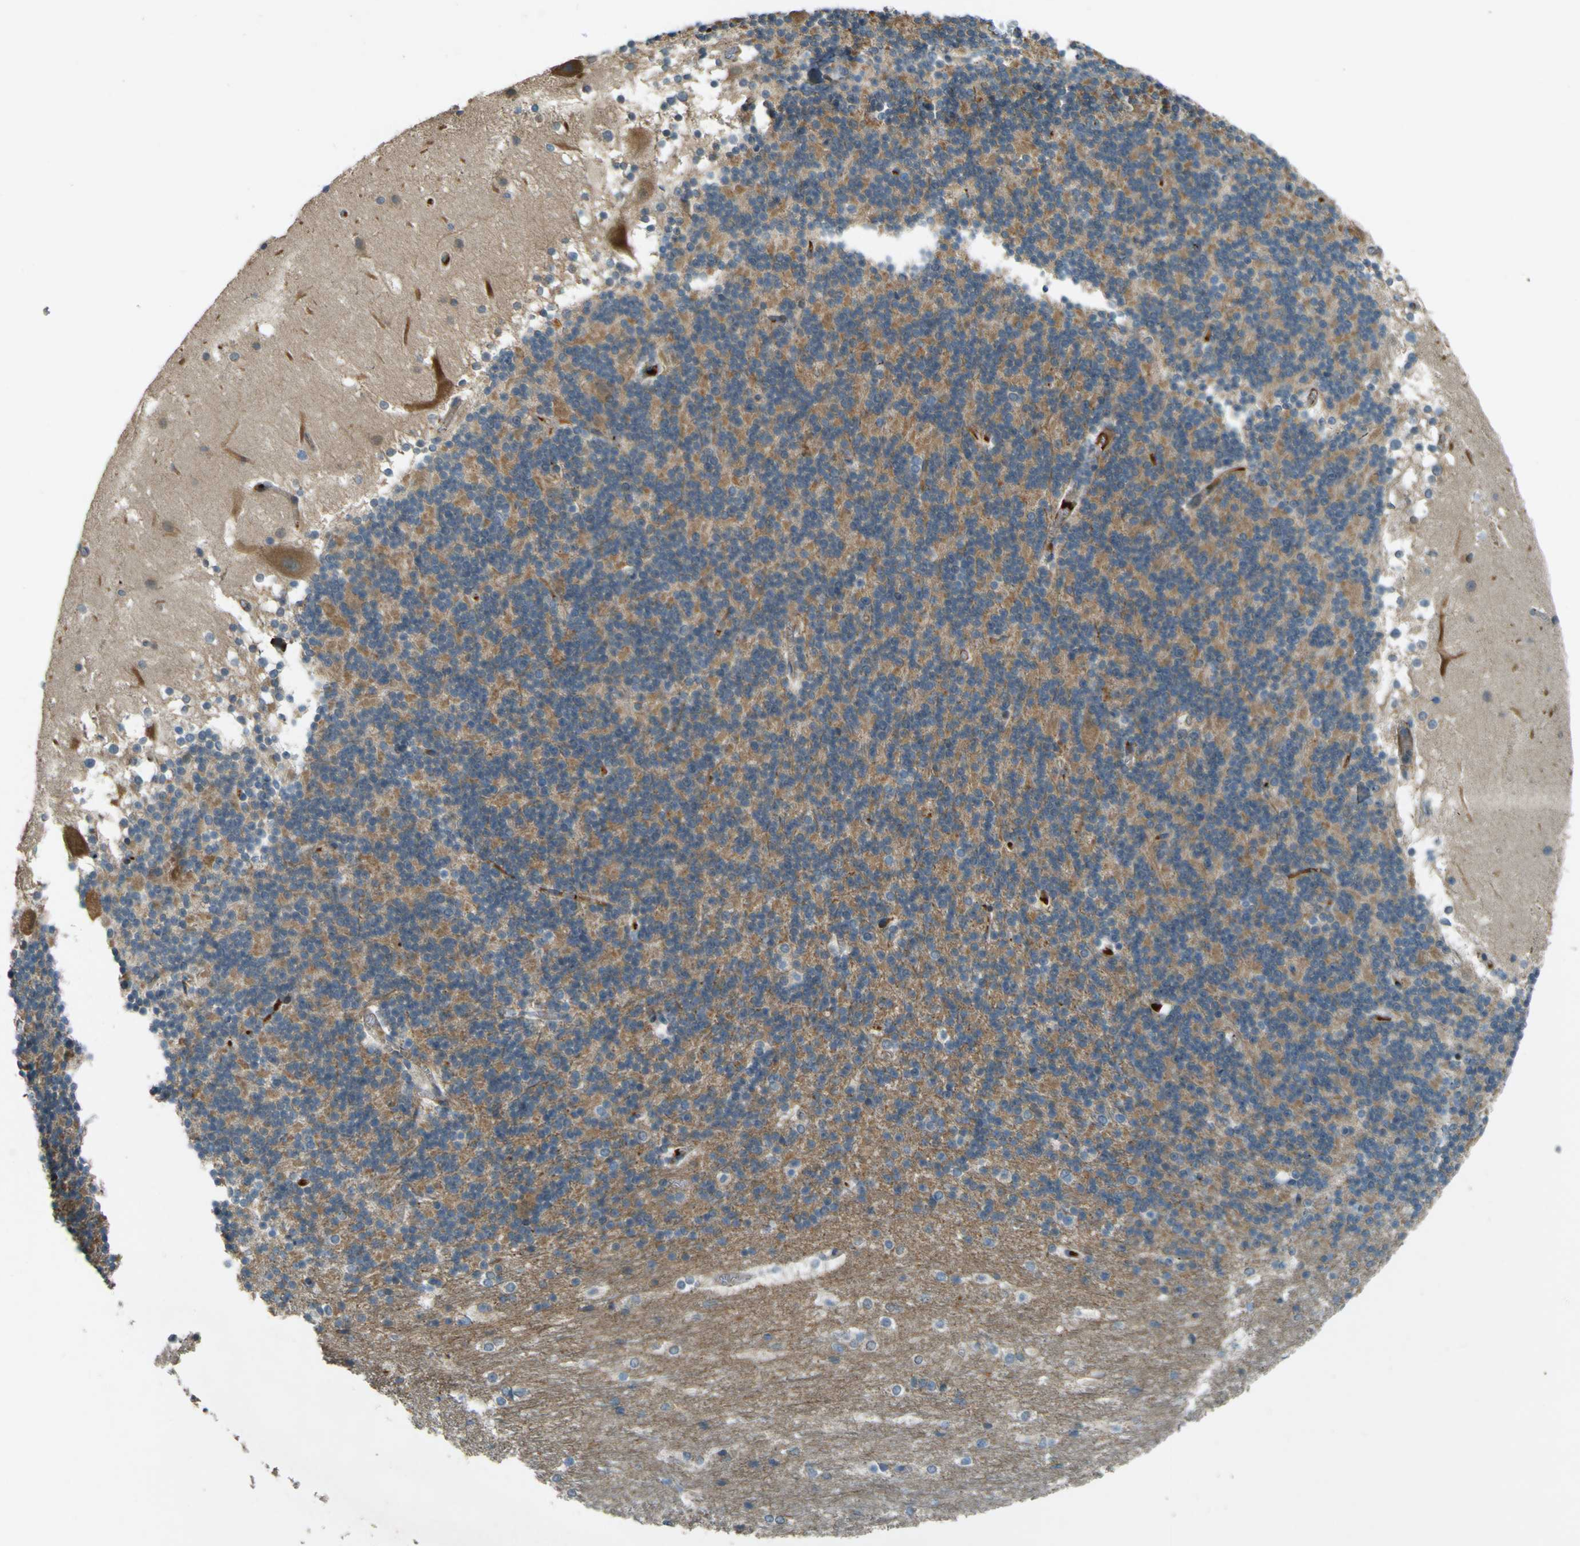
{"staining": {"intensity": "moderate", "quantity": ">75%", "location": "cytoplasmic/membranous"}, "tissue": "cerebellum", "cell_type": "Cells in granular layer", "image_type": "normal", "snomed": [{"axis": "morphology", "description": "Normal tissue, NOS"}, {"axis": "topography", "description": "Cerebellum"}], "caption": "Protein expression analysis of benign human cerebellum reveals moderate cytoplasmic/membranous staining in approximately >75% of cells in granular layer. Using DAB (3,3'-diaminobenzidine) (brown) and hematoxylin (blue) stains, captured at high magnification using brightfield microscopy.", "gene": "LPCAT1", "patient": {"sex": "female", "age": 19}}